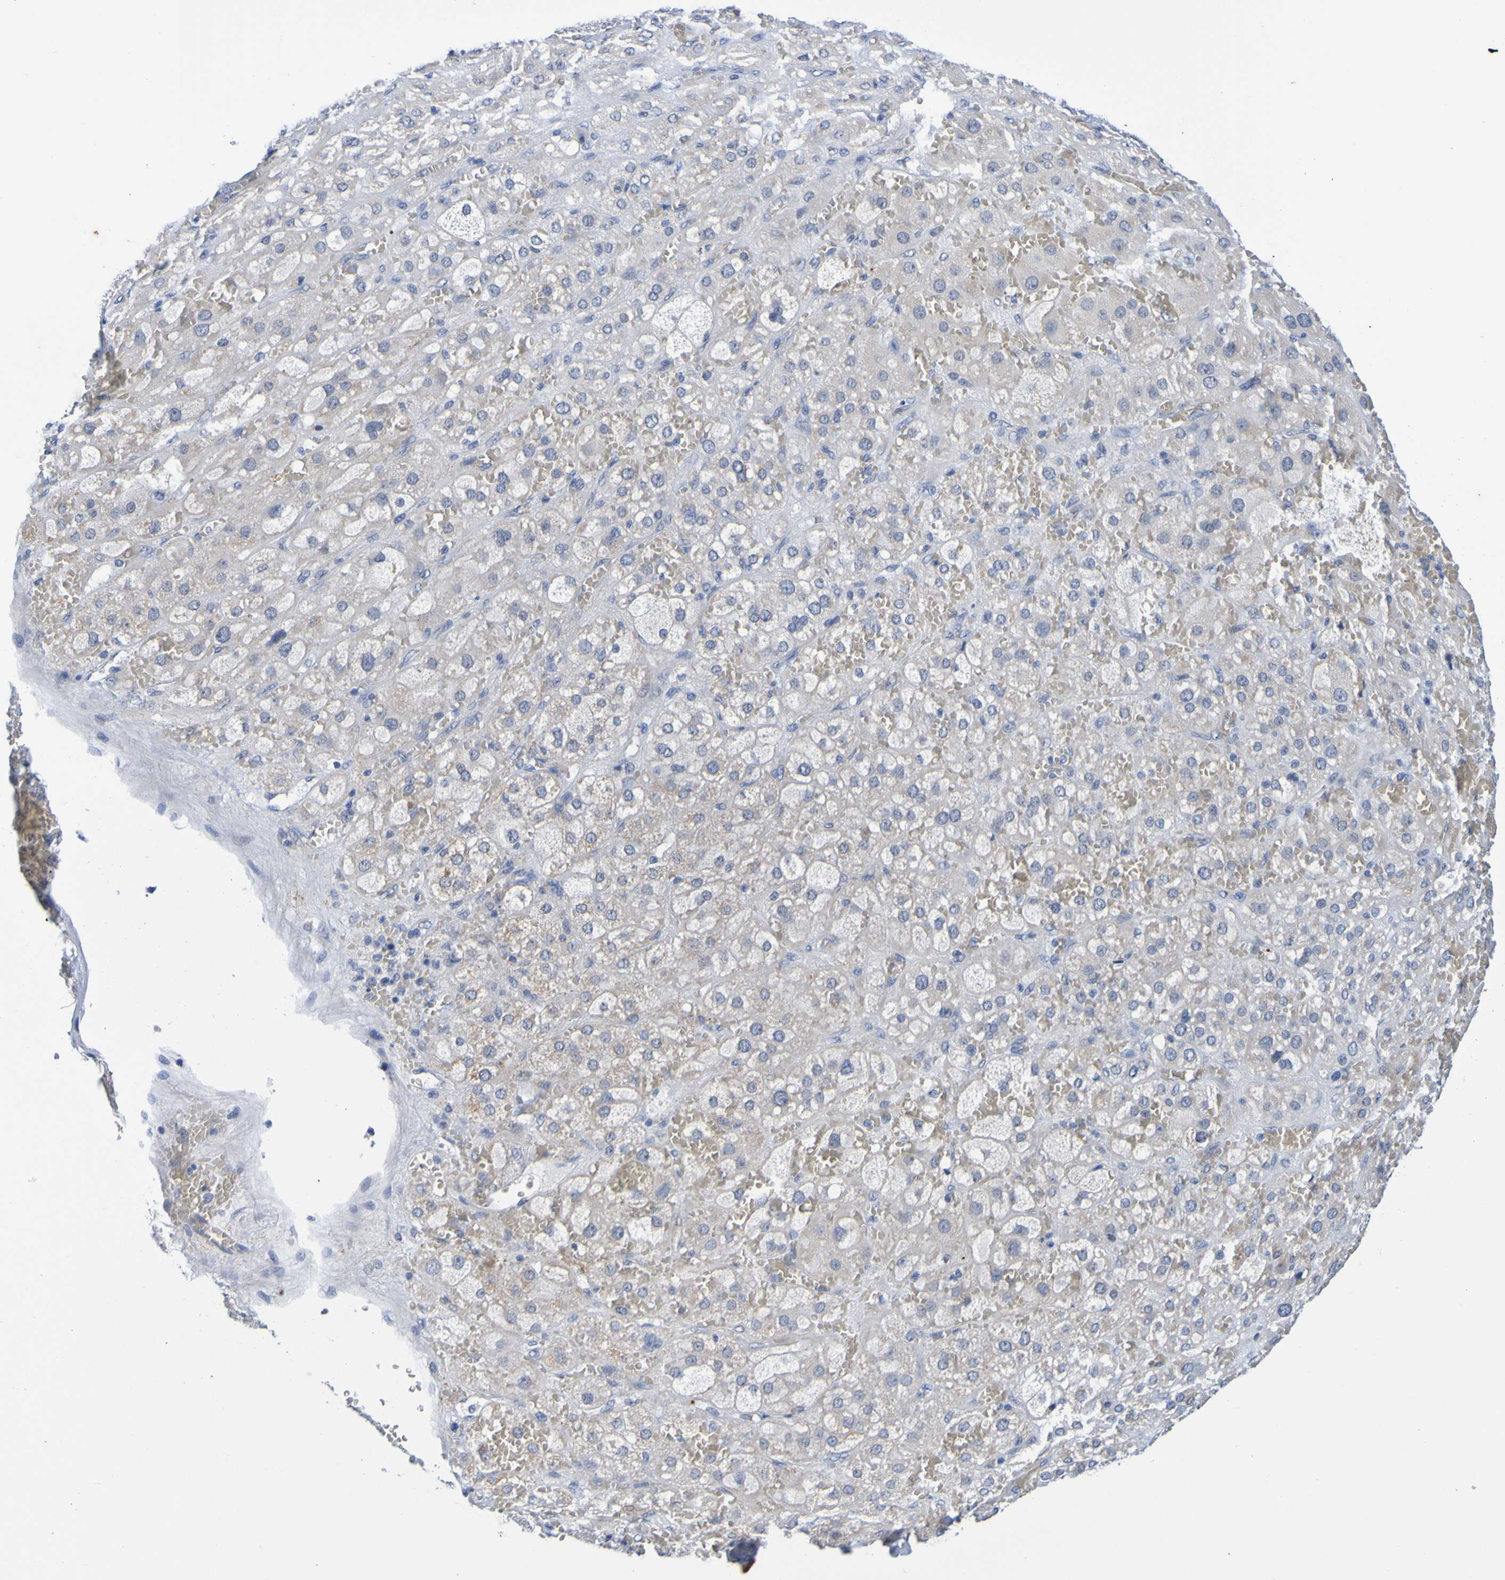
{"staining": {"intensity": "weak", "quantity": "25%-75%", "location": "cytoplasmic/membranous"}, "tissue": "adrenal gland", "cell_type": "Glandular cells", "image_type": "normal", "snomed": [{"axis": "morphology", "description": "Normal tissue, NOS"}, {"axis": "topography", "description": "Adrenal gland"}], "caption": "Immunohistochemical staining of unremarkable adrenal gland reveals low levels of weak cytoplasmic/membranous positivity in approximately 25%-75% of glandular cells.", "gene": "VMA21", "patient": {"sex": "female", "age": 47}}